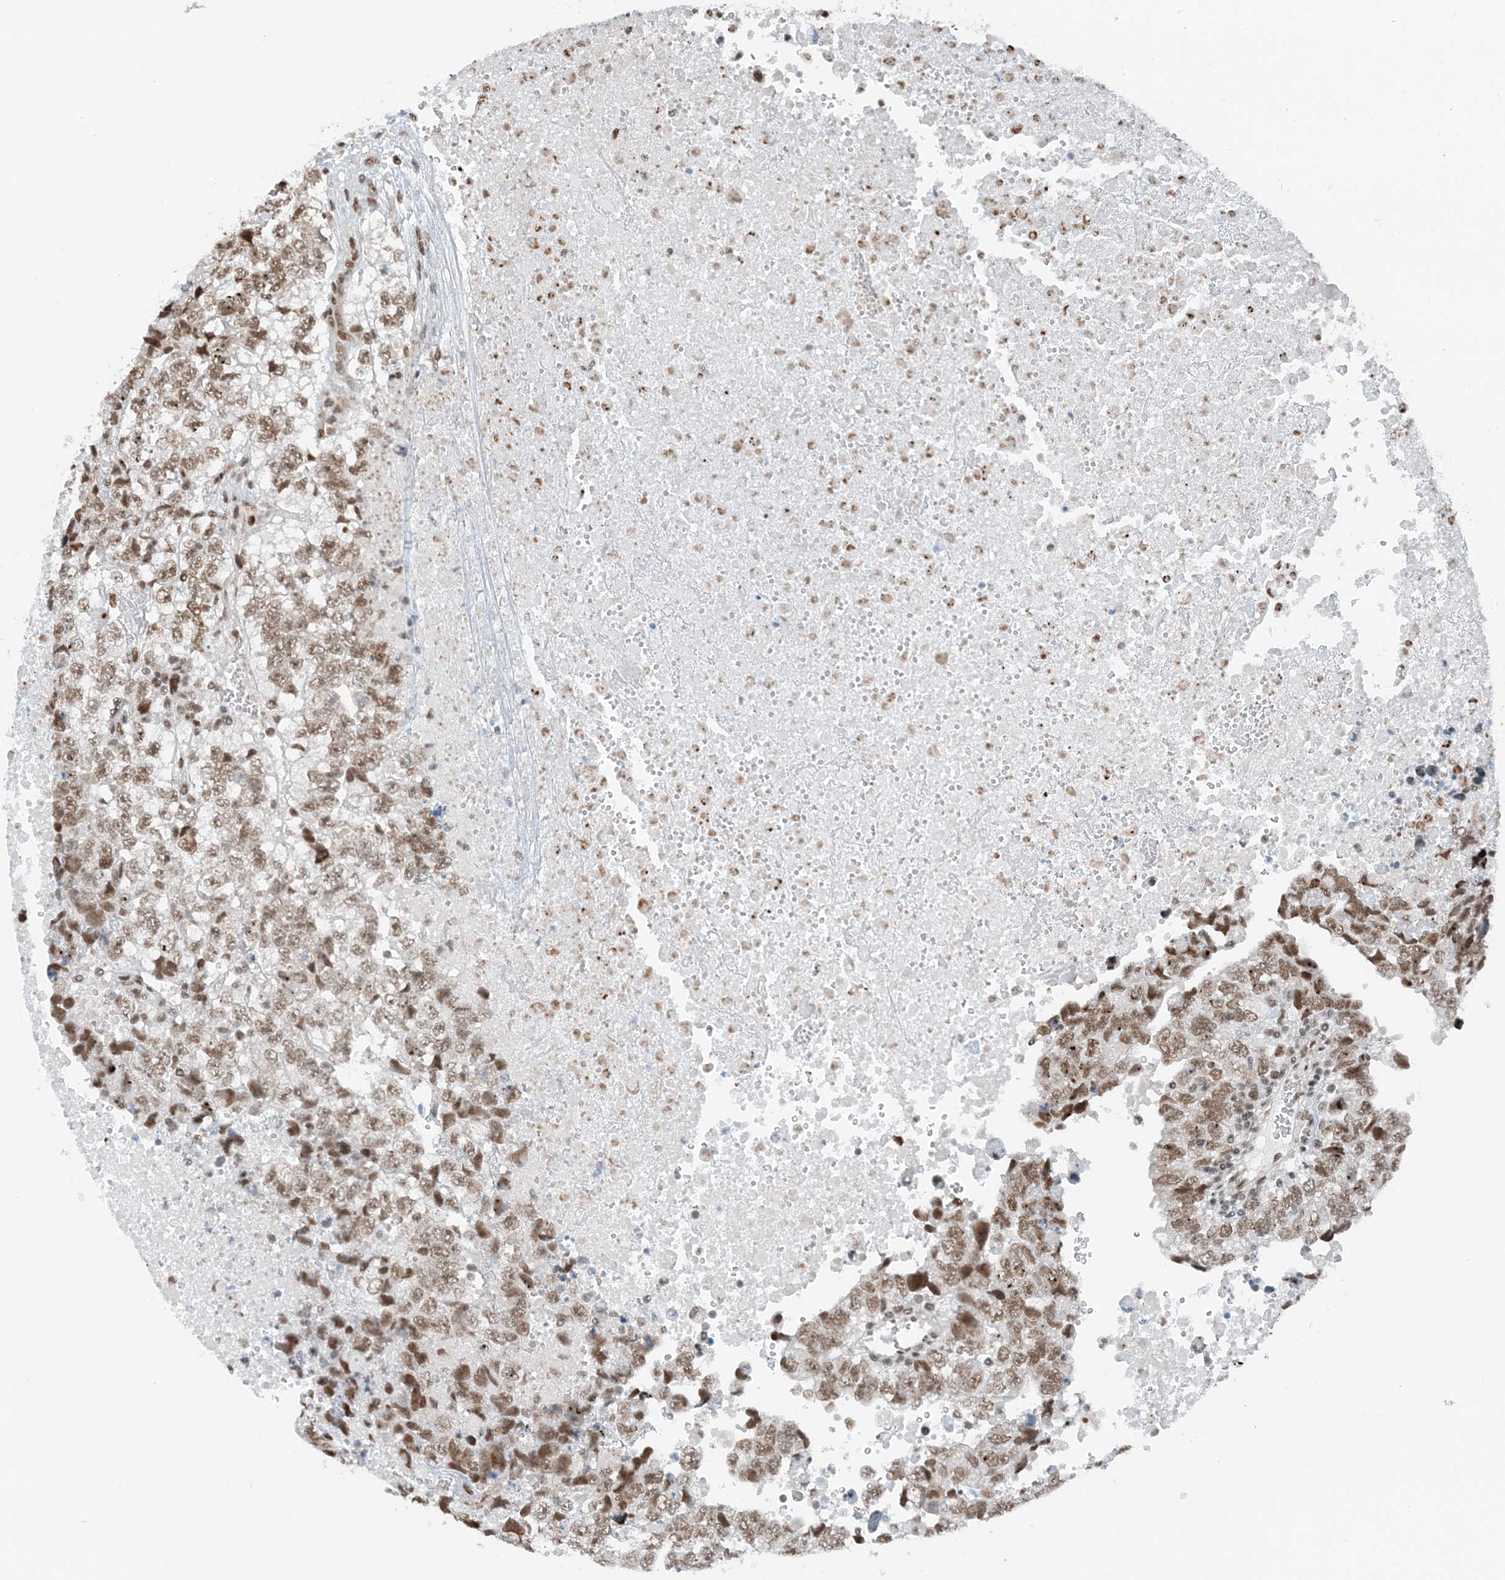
{"staining": {"intensity": "moderate", "quantity": ">75%", "location": "nuclear"}, "tissue": "testis cancer", "cell_type": "Tumor cells", "image_type": "cancer", "snomed": [{"axis": "morphology", "description": "Carcinoma, Embryonal, NOS"}, {"axis": "topography", "description": "Testis"}], "caption": "Brown immunohistochemical staining in testis cancer (embryonal carcinoma) demonstrates moderate nuclear positivity in approximately >75% of tumor cells.", "gene": "ZNF500", "patient": {"sex": "male", "age": 37}}